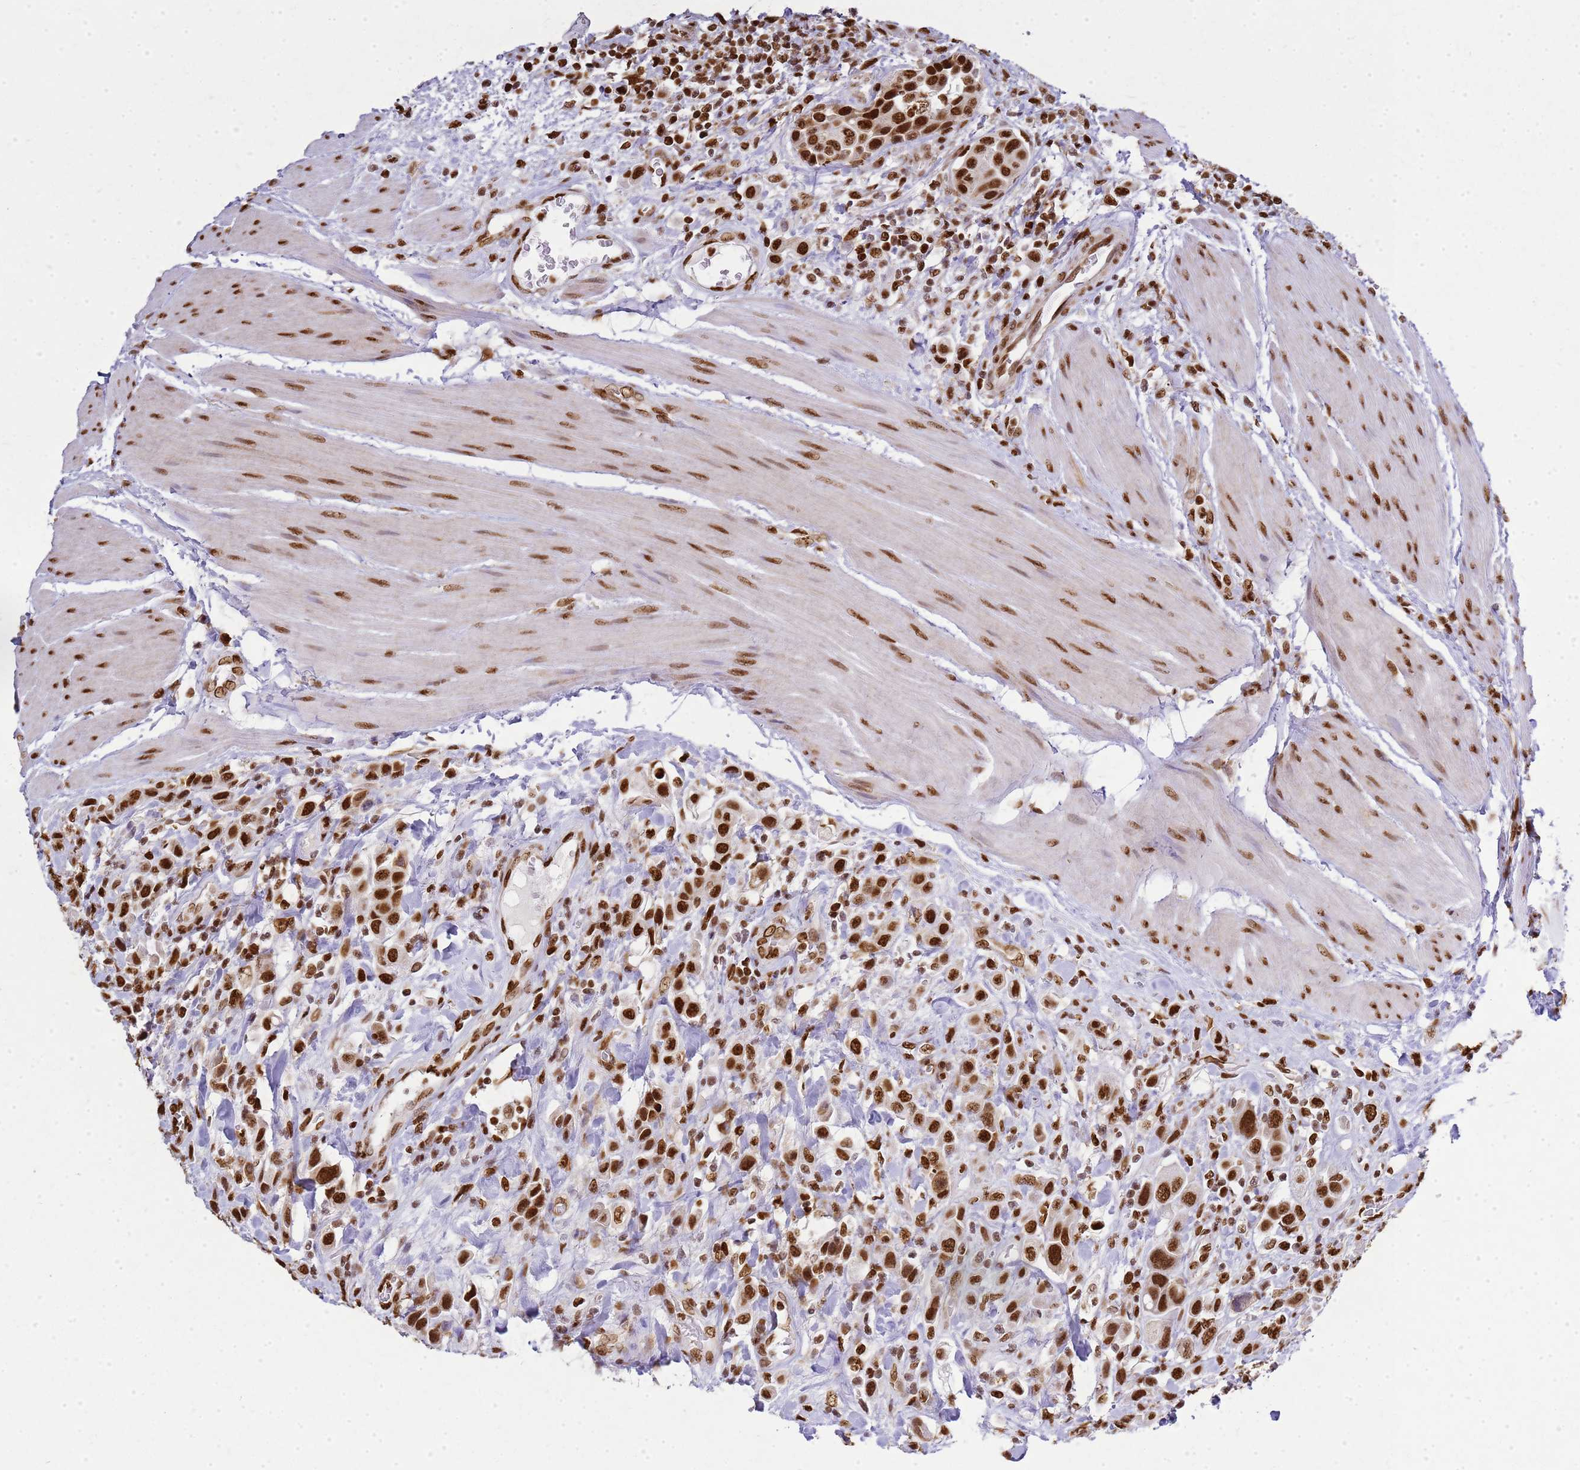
{"staining": {"intensity": "strong", "quantity": ">75%", "location": "nuclear"}, "tissue": "urothelial cancer", "cell_type": "Tumor cells", "image_type": "cancer", "snomed": [{"axis": "morphology", "description": "Urothelial carcinoma, High grade"}, {"axis": "topography", "description": "Urinary bladder"}], "caption": "Brown immunohistochemical staining in urothelial carcinoma (high-grade) displays strong nuclear staining in about >75% of tumor cells.", "gene": "APEX1", "patient": {"sex": "male", "age": 50}}